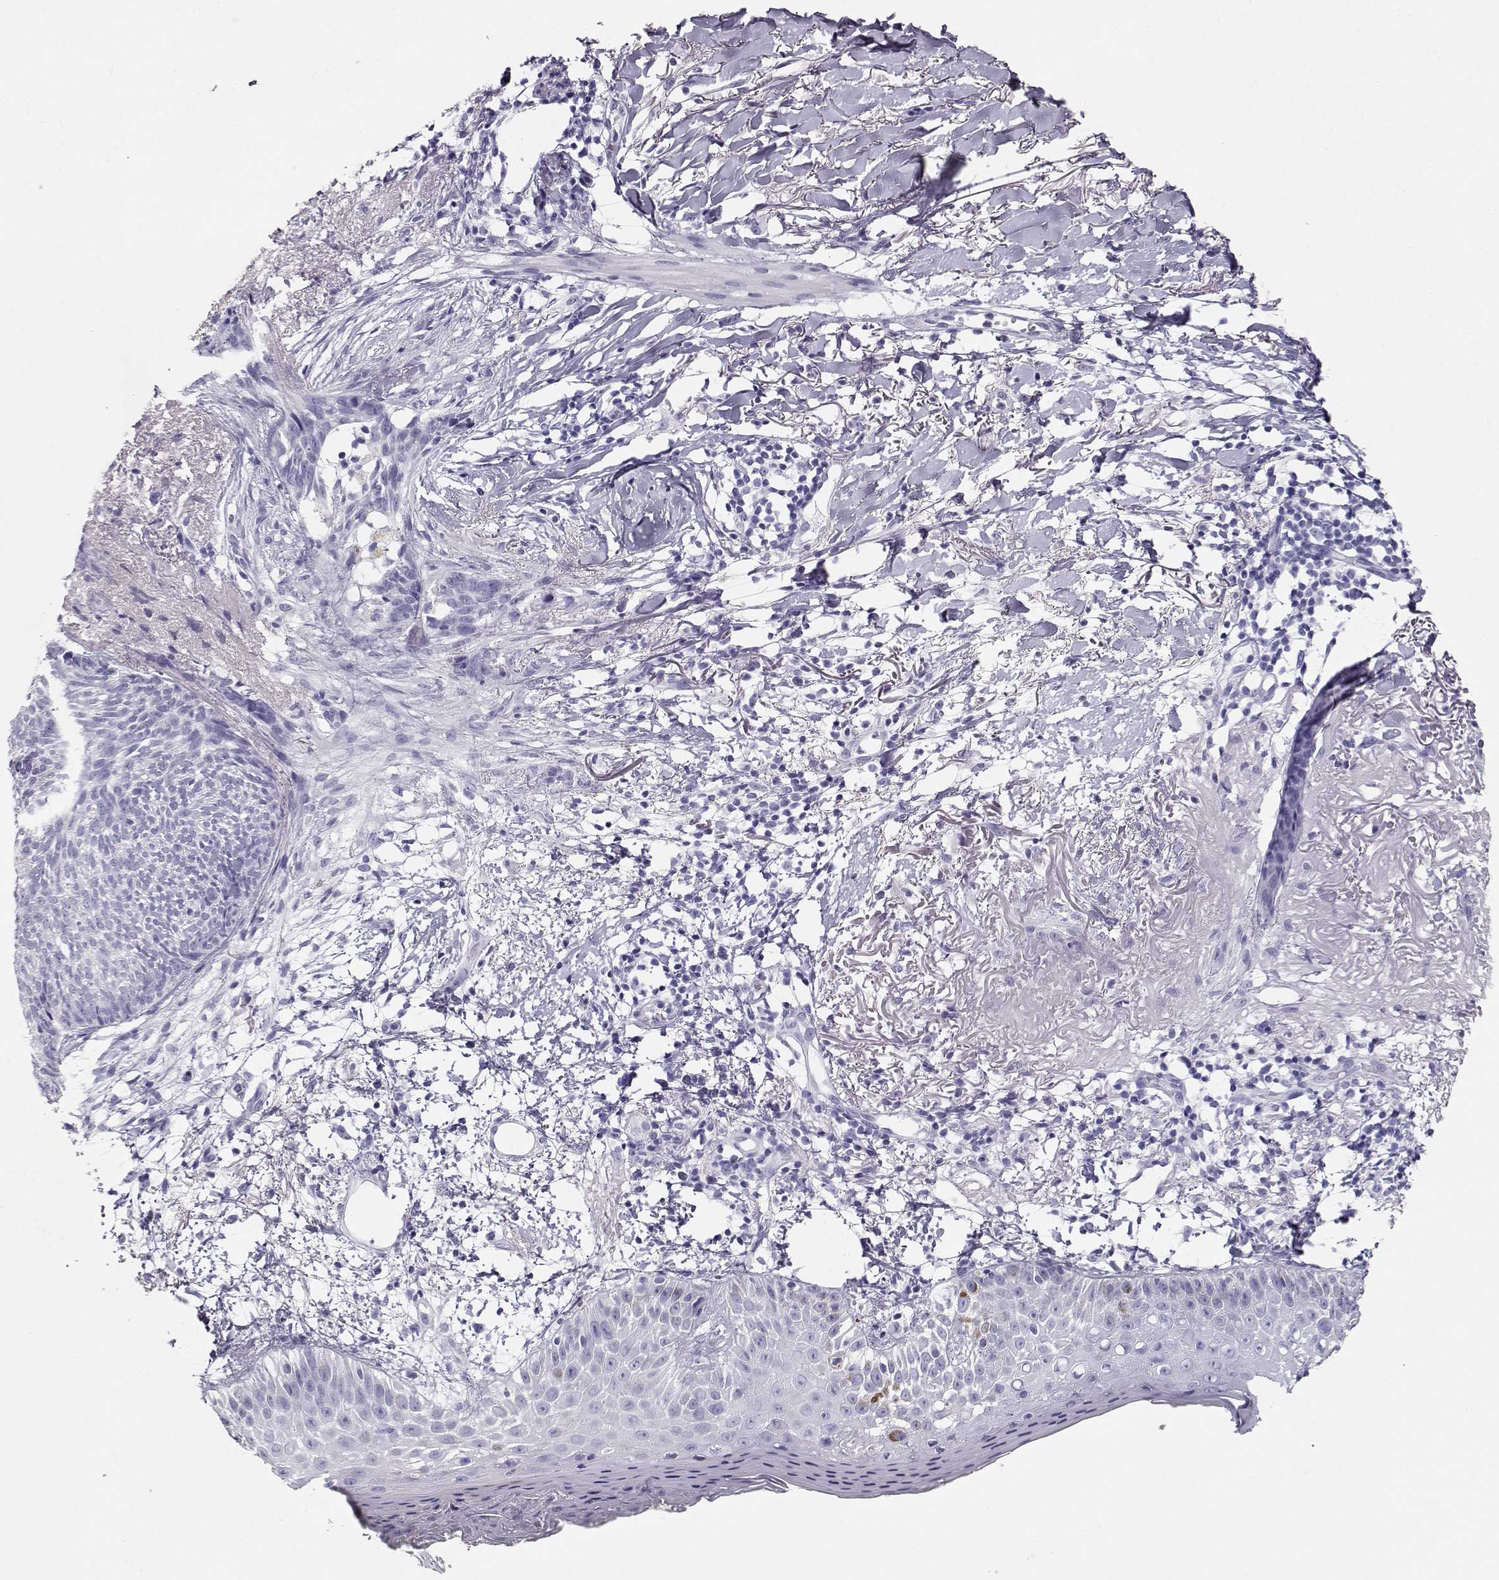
{"staining": {"intensity": "negative", "quantity": "none", "location": "none"}, "tissue": "skin cancer", "cell_type": "Tumor cells", "image_type": "cancer", "snomed": [{"axis": "morphology", "description": "Normal tissue, NOS"}, {"axis": "morphology", "description": "Basal cell carcinoma"}, {"axis": "topography", "description": "Skin"}], "caption": "This is an IHC image of skin cancer. There is no expression in tumor cells.", "gene": "MAGEC1", "patient": {"sex": "male", "age": 84}}